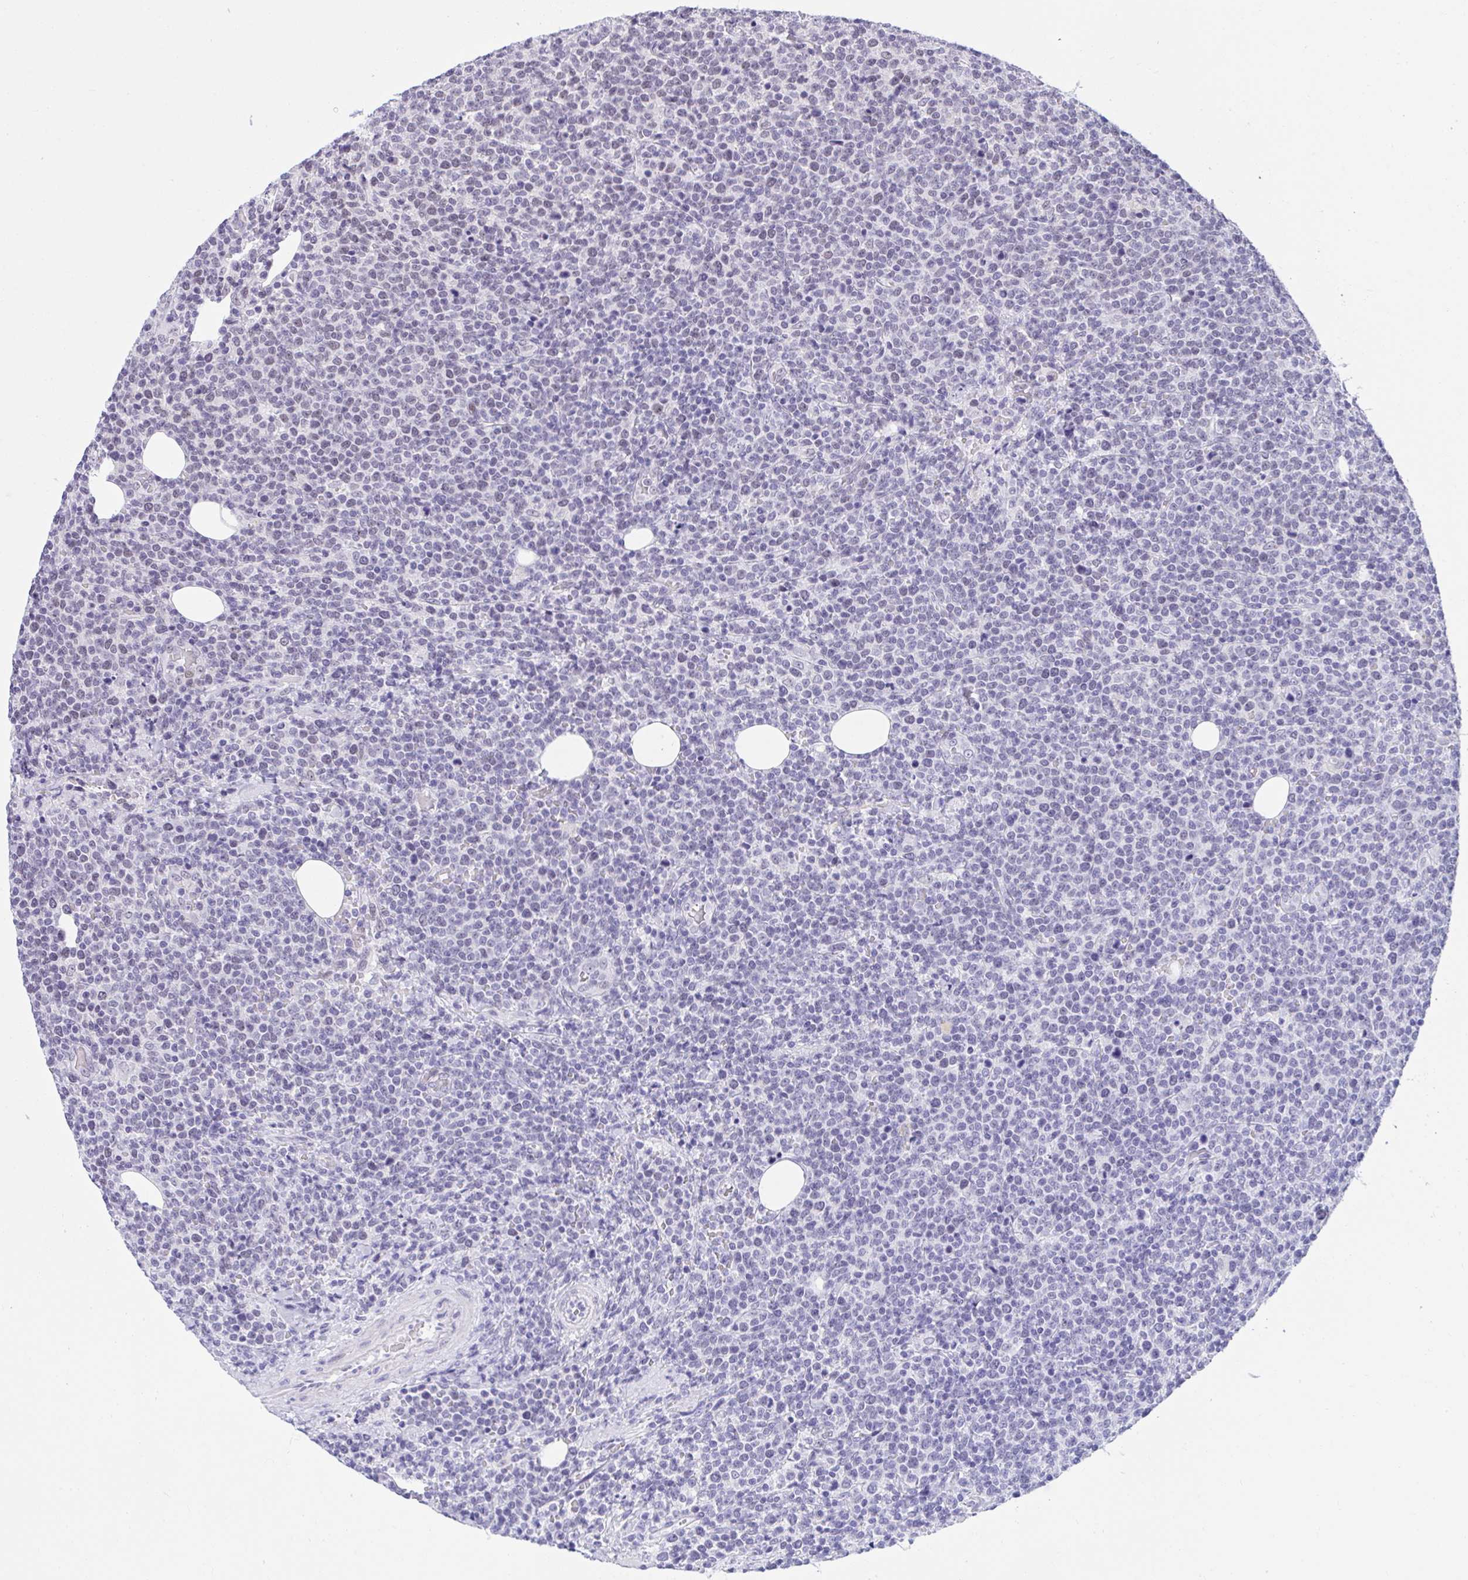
{"staining": {"intensity": "negative", "quantity": "none", "location": "none"}, "tissue": "lymphoma", "cell_type": "Tumor cells", "image_type": "cancer", "snomed": [{"axis": "morphology", "description": "Malignant lymphoma, non-Hodgkin's type, High grade"}, {"axis": "topography", "description": "Lymph node"}], "caption": "There is no significant staining in tumor cells of malignant lymphoma, non-Hodgkin's type (high-grade).", "gene": "TEAD4", "patient": {"sex": "male", "age": 61}}